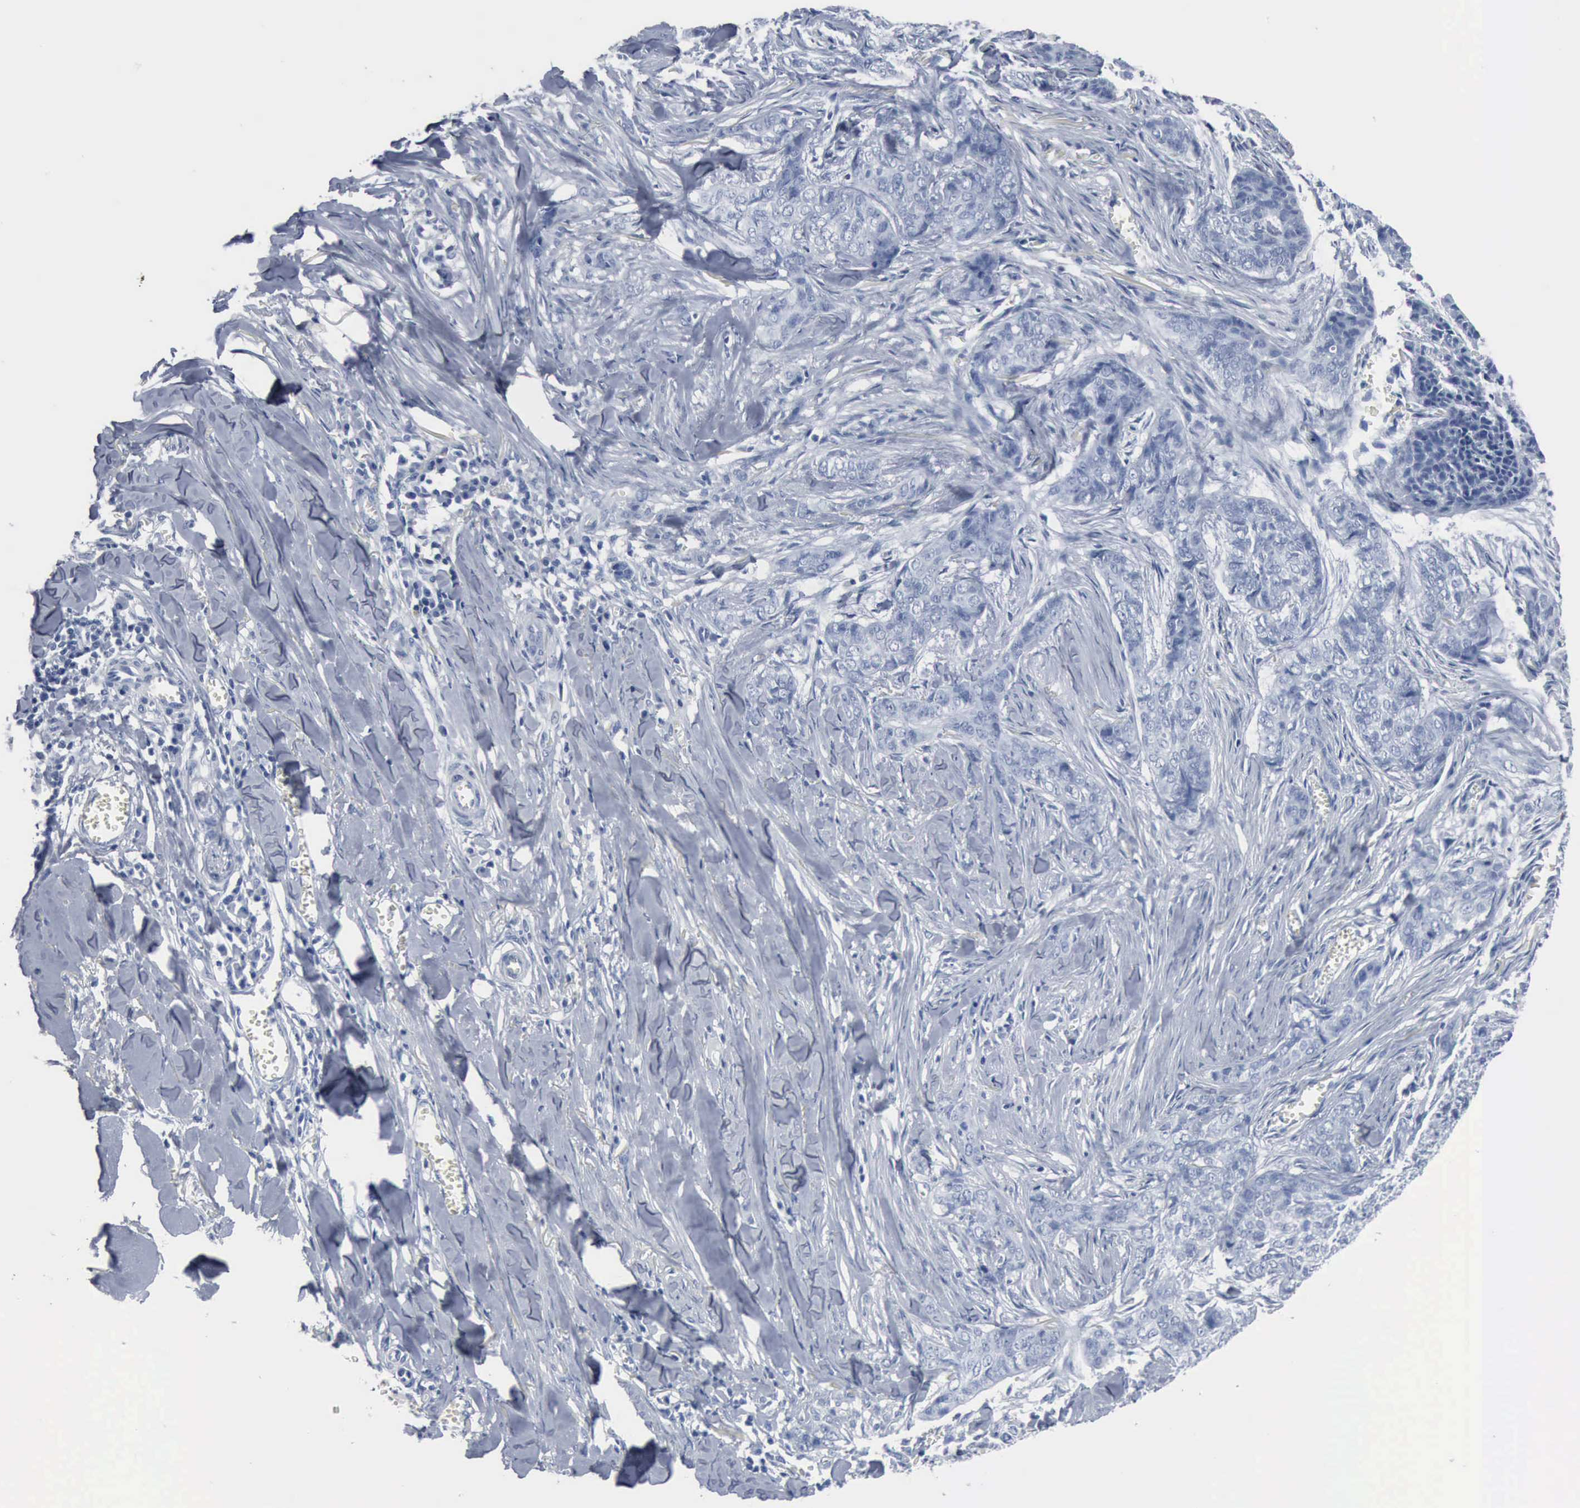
{"staining": {"intensity": "negative", "quantity": "none", "location": "none"}, "tissue": "skin cancer", "cell_type": "Tumor cells", "image_type": "cancer", "snomed": [{"axis": "morphology", "description": "Normal tissue, NOS"}, {"axis": "morphology", "description": "Basal cell carcinoma"}, {"axis": "topography", "description": "Skin"}], "caption": "DAB (3,3'-diaminobenzidine) immunohistochemical staining of skin cancer demonstrates no significant expression in tumor cells.", "gene": "DMD", "patient": {"sex": "female", "age": 65}}